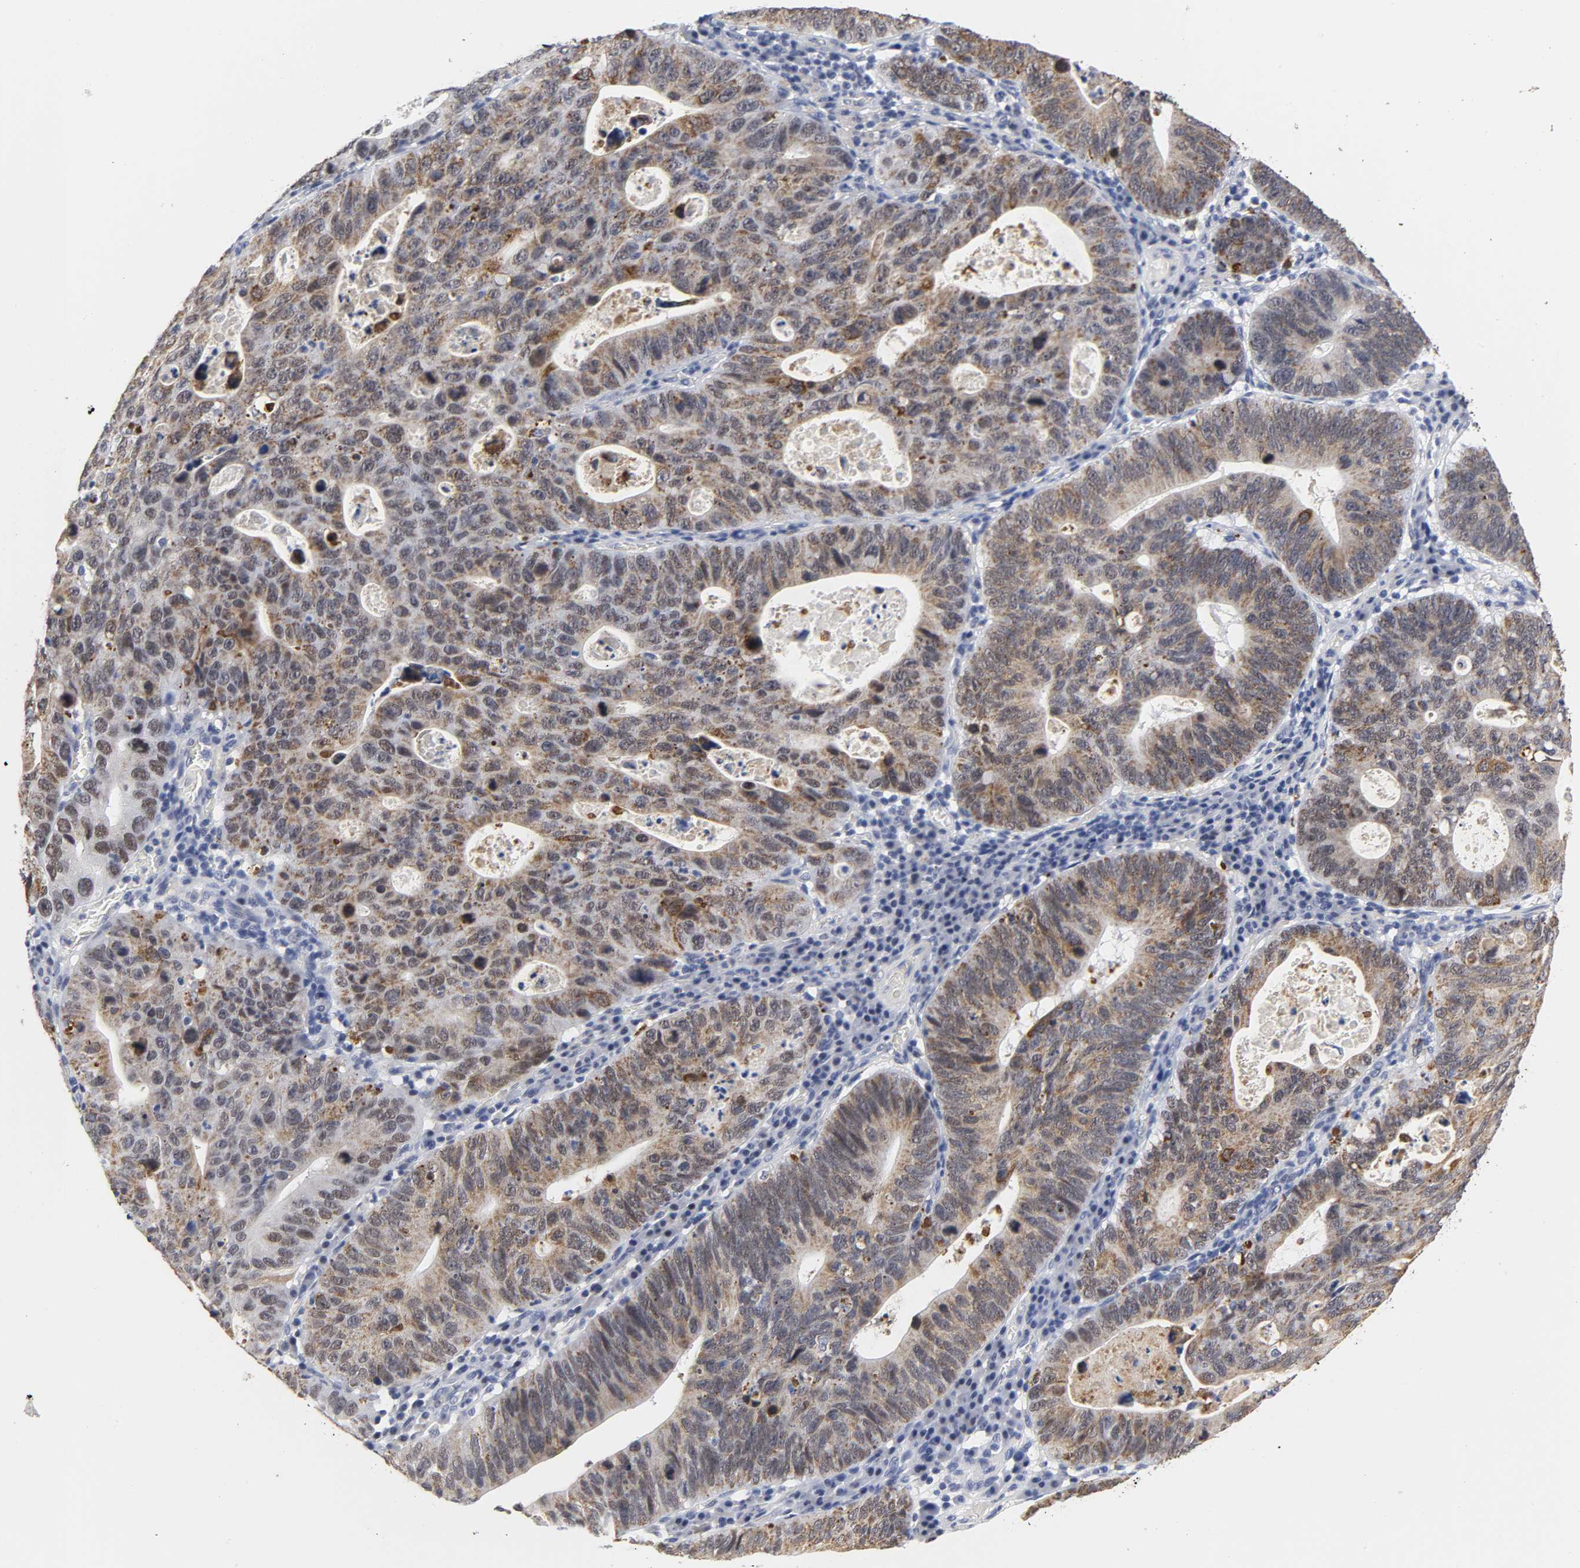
{"staining": {"intensity": "strong", "quantity": ">75%", "location": "cytoplasmic/membranous"}, "tissue": "stomach cancer", "cell_type": "Tumor cells", "image_type": "cancer", "snomed": [{"axis": "morphology", "description": "Adenocarcinoma, NOS"}, {"axis": "topography", "description": "Stomach"}], "caption": "Immunohistochemical staining of stomach adenocarcinoma displays strong cytoplasmic/membranous protein positivity in approximately >75% of tumor cells.", "gene": "GRHL2", "patient": {"sex": "male", "age": 59}}